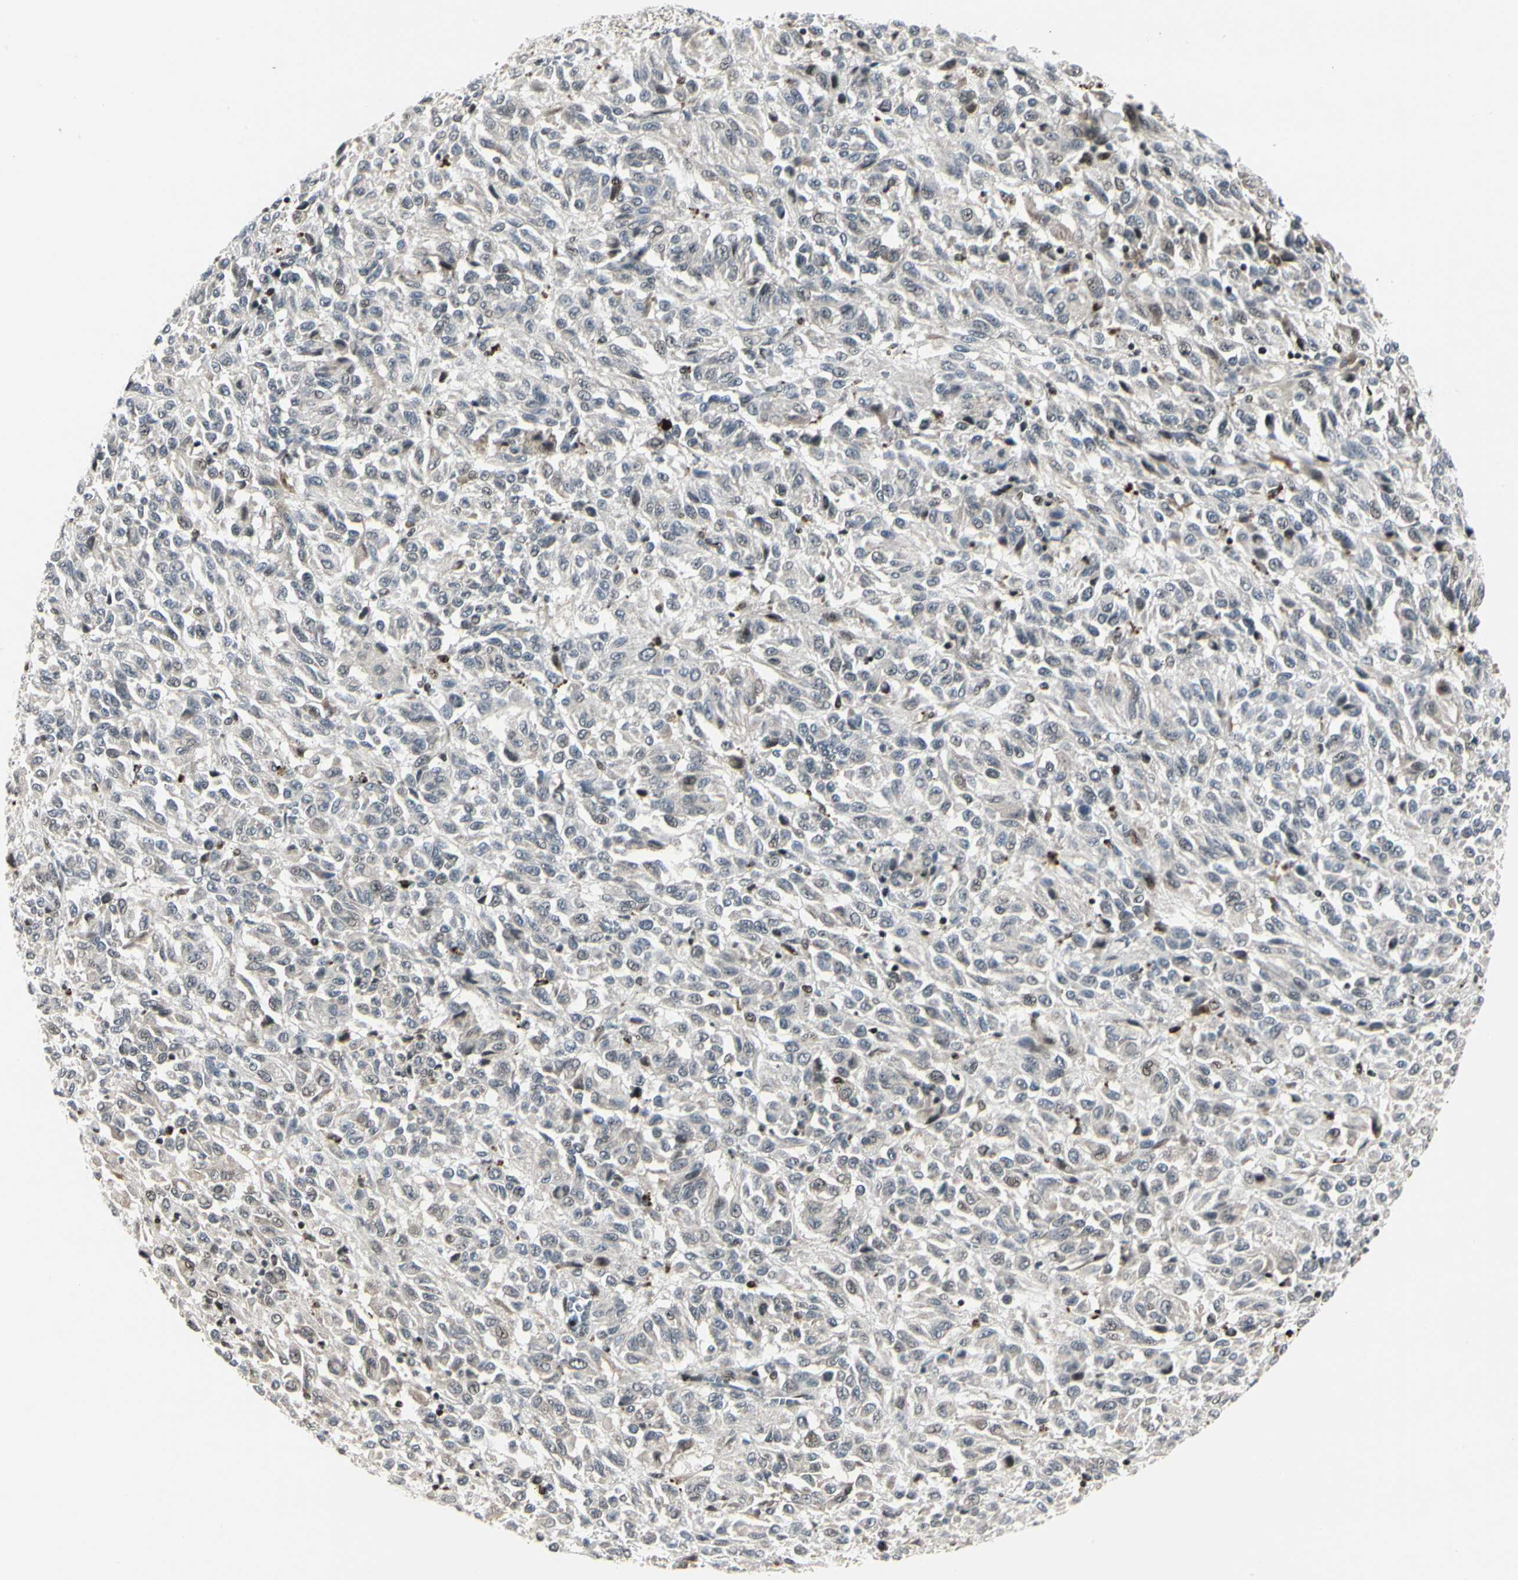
{"staining": {"intensity": "negative", "quantity": "none", "location": "none"}, "tissue": "melanoma", "cell_type": "Tumor cells", "image_type": "cancer", "snomed": [{"axis": "morphology", "description": "Malignant melanoma, Metastatic site"}, {"axis": "topography", "description": "Lung"}], "caption": "IHC micrograph of neoplastic tissue: human melanoma stained with DAB displays no significant protein staining in tumor cells.", "gene": "FOXJ2", "patient": {"sex": "male", "age": 64}}